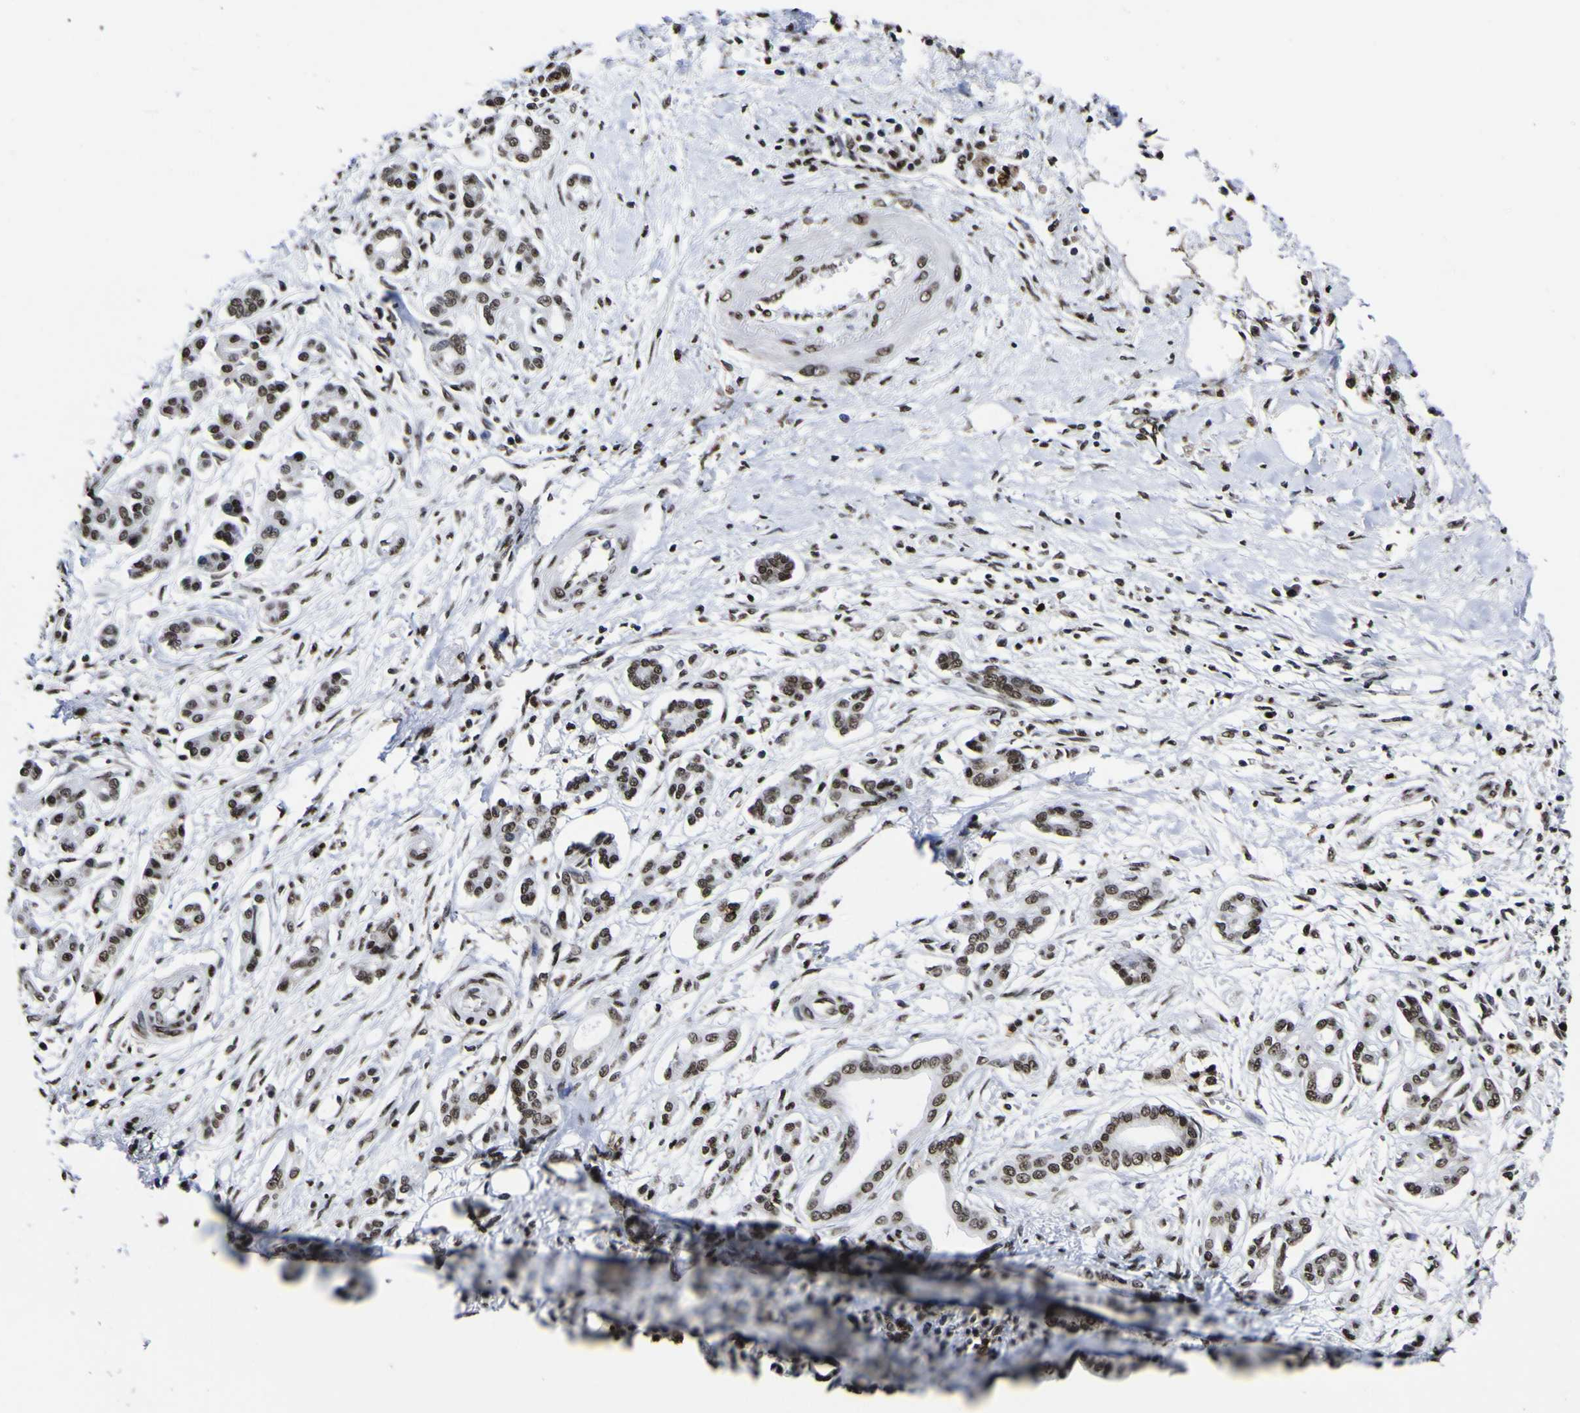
{"staining": {"intensity": "strong", "quantity": ">75%", "location": "nuclear"}, "tissue": "pancreatic cancer", "cell_type": "Tumor cells", "image_type": "cancer", "snomed": [{"axis": "morphology", "description": "Adenocarcinoma, NOS"}, {"axis": "topography", "description": "Pancreas"}], "caption": "Strong nuclear expression for a protein is identified in about >75% of tumor cells of pancreatic adenocarcinoma using immunohistochemistry (IHC).", "gene": "PIAS1", "patient": {"sex": "male", "age": 56}}